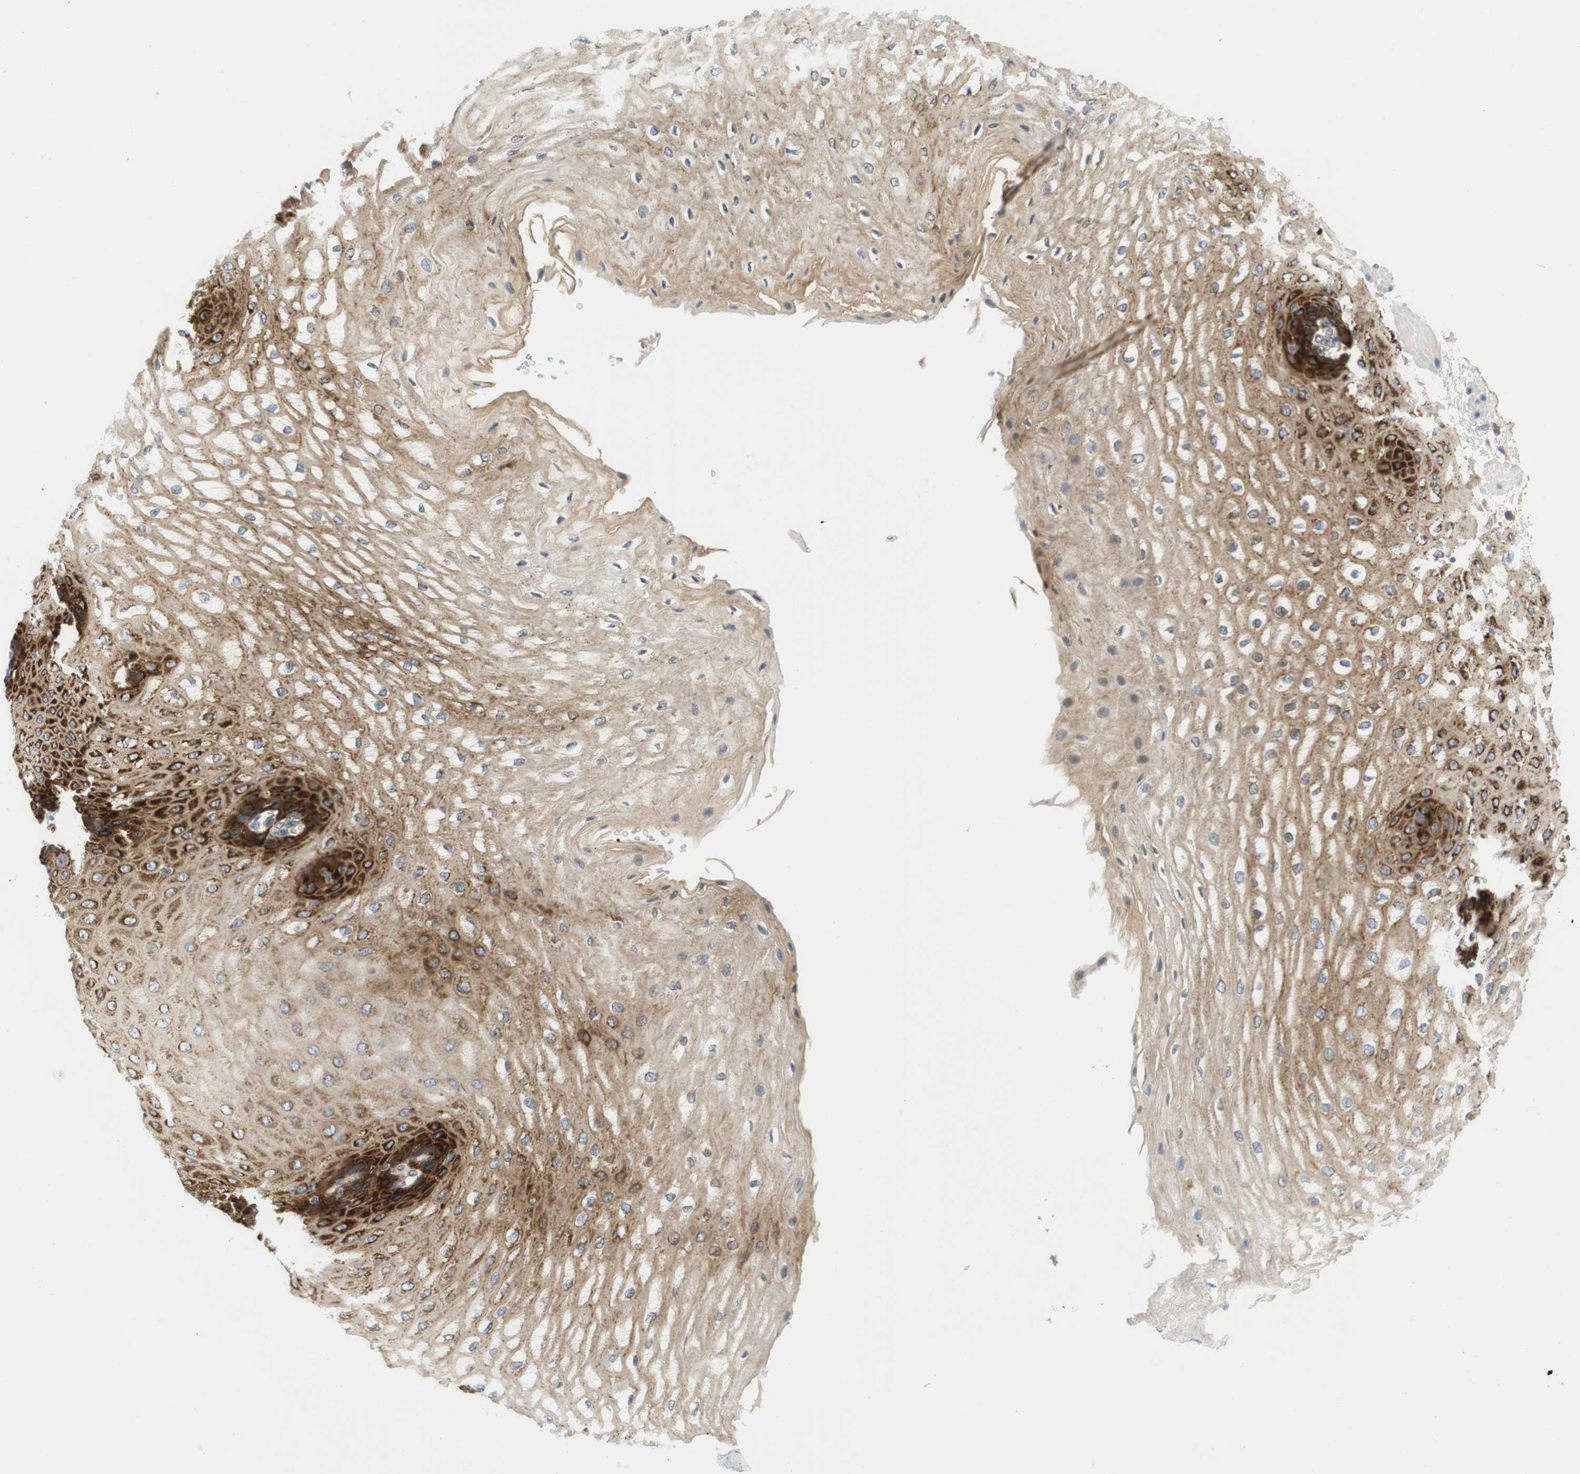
{"staining": {"intensity": "strong", "quantity": ">75%", "location": "cytoplasmic/membranous"}, "tissue": "esophagus", "cell_type": "Squamous epithelial cells", "image_type": "normal", "snomed": [{"axis": "morphology", "description": "Normal tissue, NOS"}, {"axis": "topography", "description": "Esophagus"}], "caption": "Immunohistochemical staining of benign human esophagus reveals high levels of strong cytoplasmic/membranous positivity in approximately >75% of squamous epithelial cells. (DAB IHC, brown staining for protein, blue staining for nuclei).", "gene": "TMEM200A", "patient": {"sex": "male", "age": 54}}